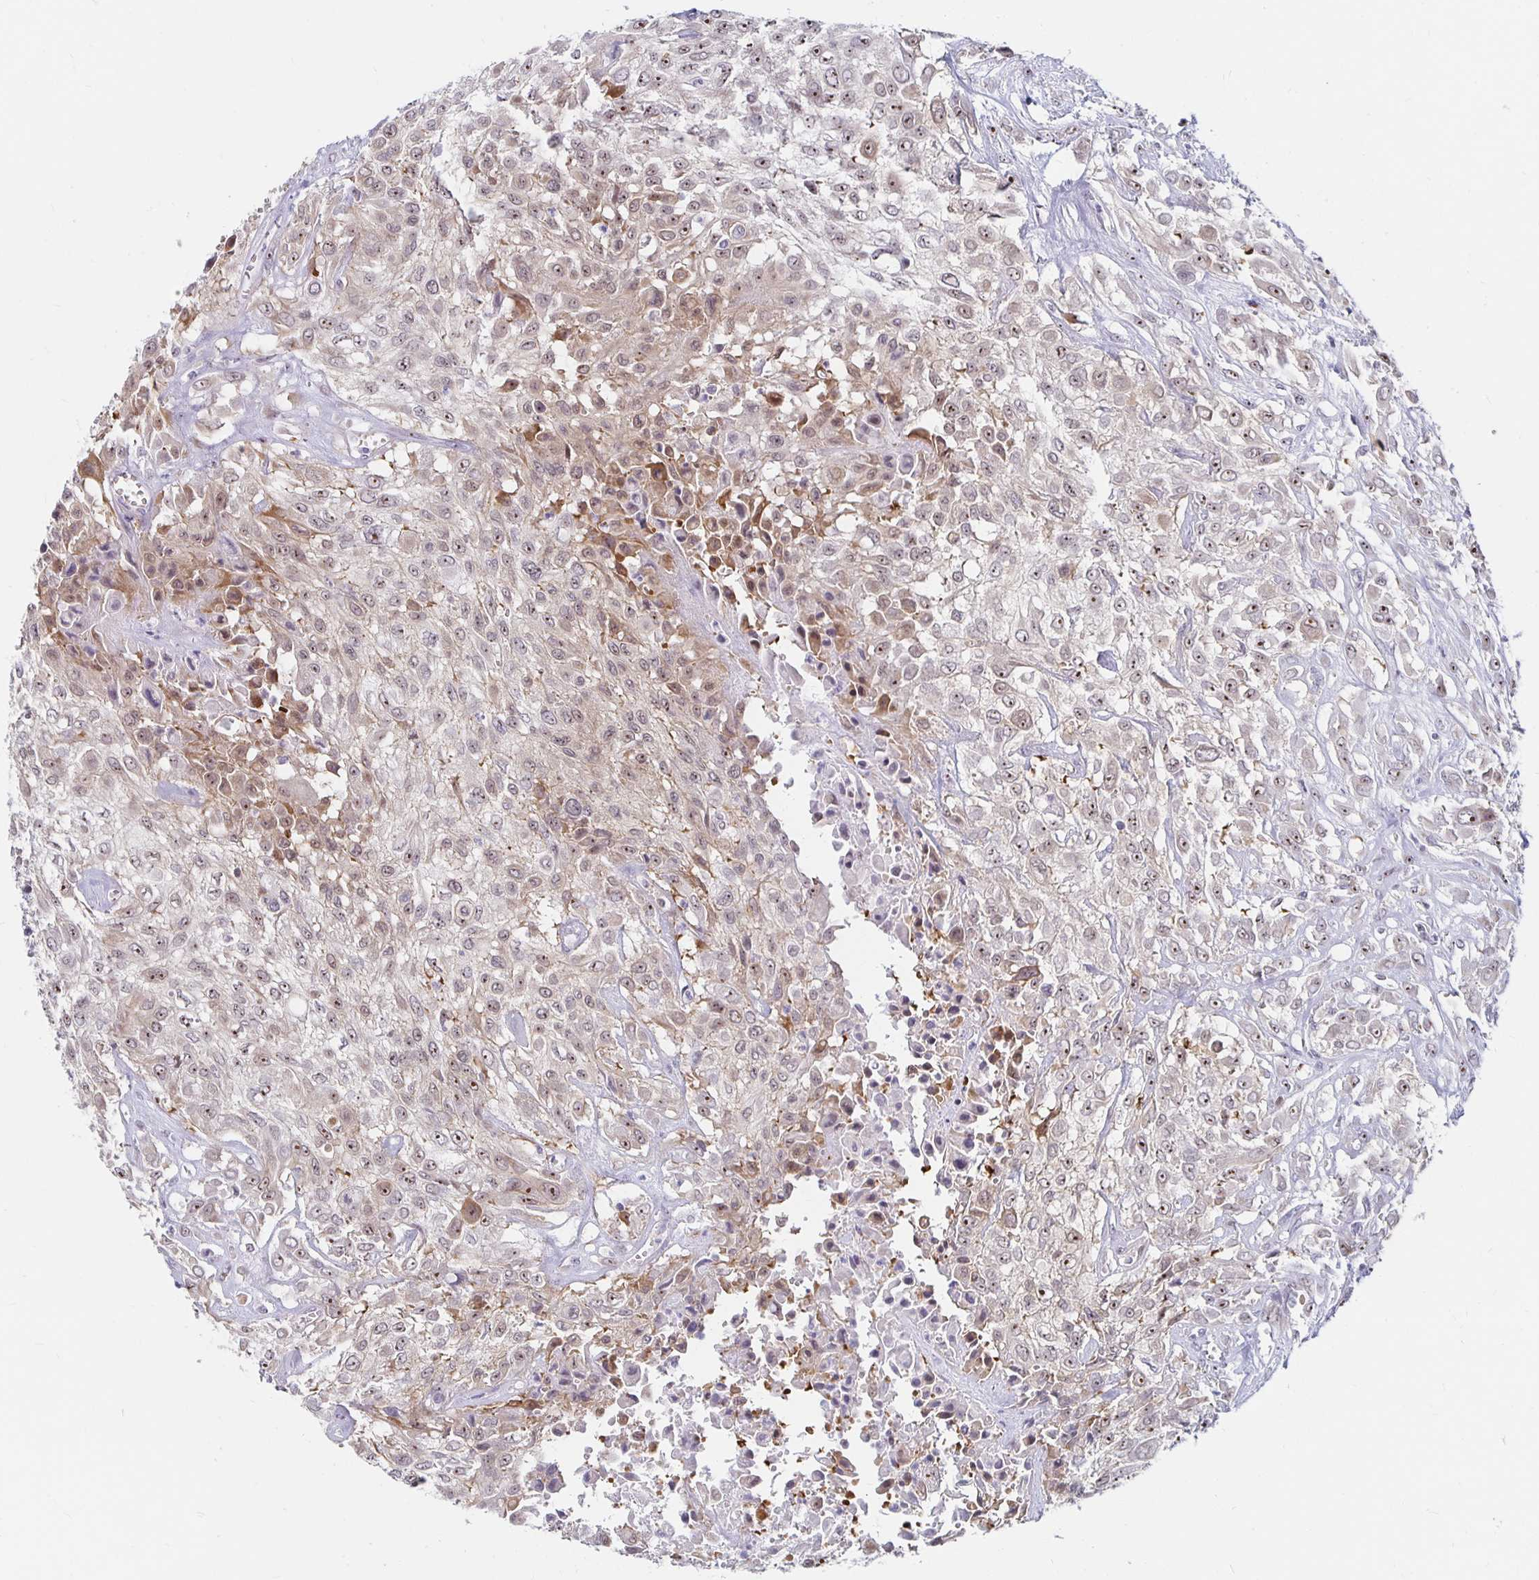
{"staining": {"intensity": "moderate", "quantity": ">75%", "location": "cytoplasmic/membranous,nuclear"}, "tissue": "urothelial cancer", "cell_type": "Tumor cells", "image_type": "cancer", "snomed": [{"axis": "morphology", "description": "Urothelial carcinoma, High grade"}, {"axis": "topography", "description": "Urinary bladder"}], "caption": "Tumor cells demonstrate medium levels of moderate cytoplasmic/membranous and nuclear positivity in about >75% of cells in high-grade urothelial carcinoma.", "gene": "NUP85", "patient": {"sex": "male", "age": 57}}